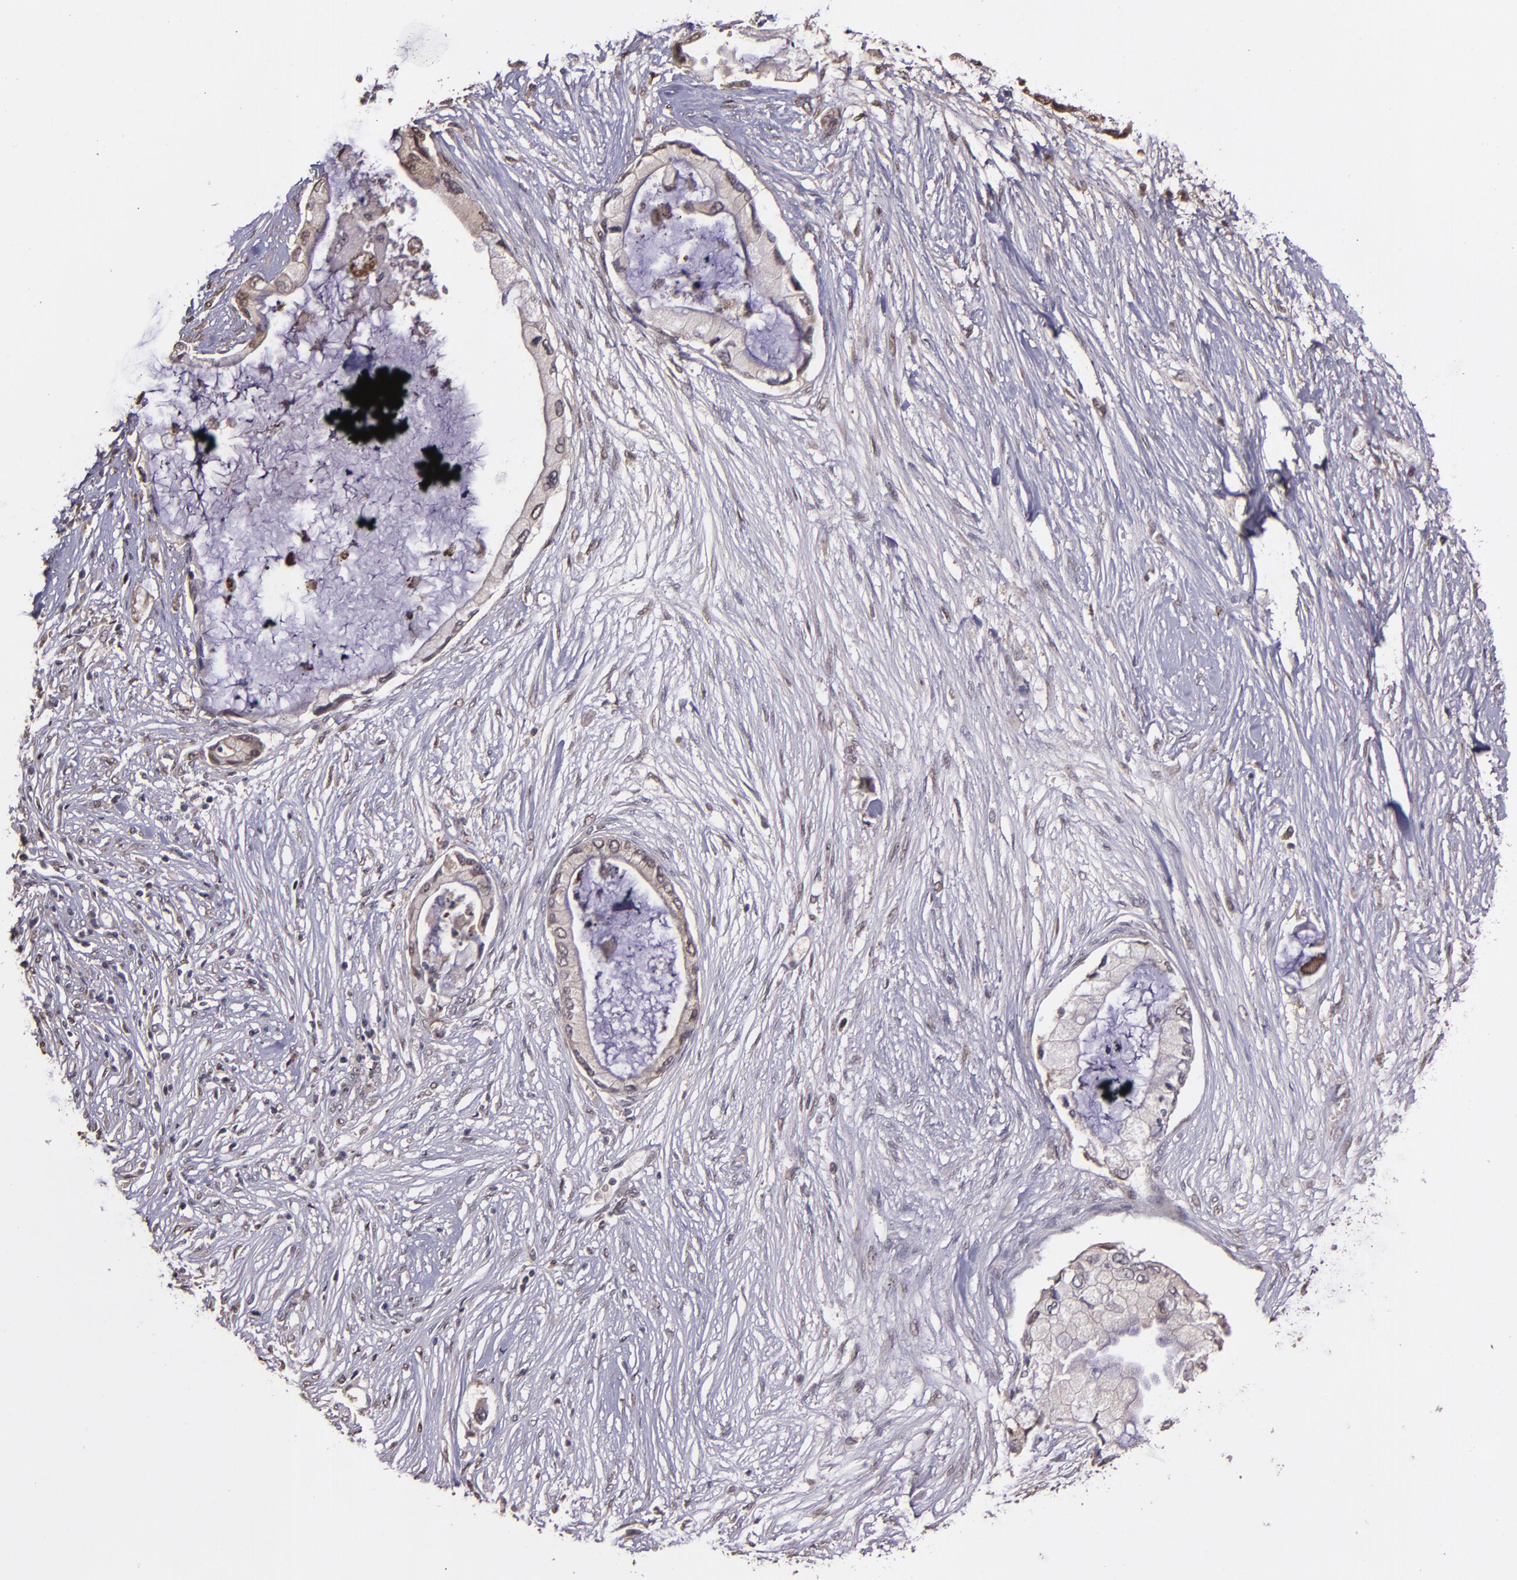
{"staining": {"intensity": "weak", "quantity": "<25%", "location": "cytoplasmic/membranous"}, "tissue": "pancreatic cancer", "cell_type": "Tumor cells", "image_type": "cancer", "snomed": [{"axis": "morphology", "description": "Adenocarcinoma, NOS"}, {"axis": "topography", "description": "Pancreas"}], "caption": "An image of human pancreatic cancer is negative for staining in tumor cells.", "gene": "SERPINF2", "patient": {"sex": "female", "age": 59}}